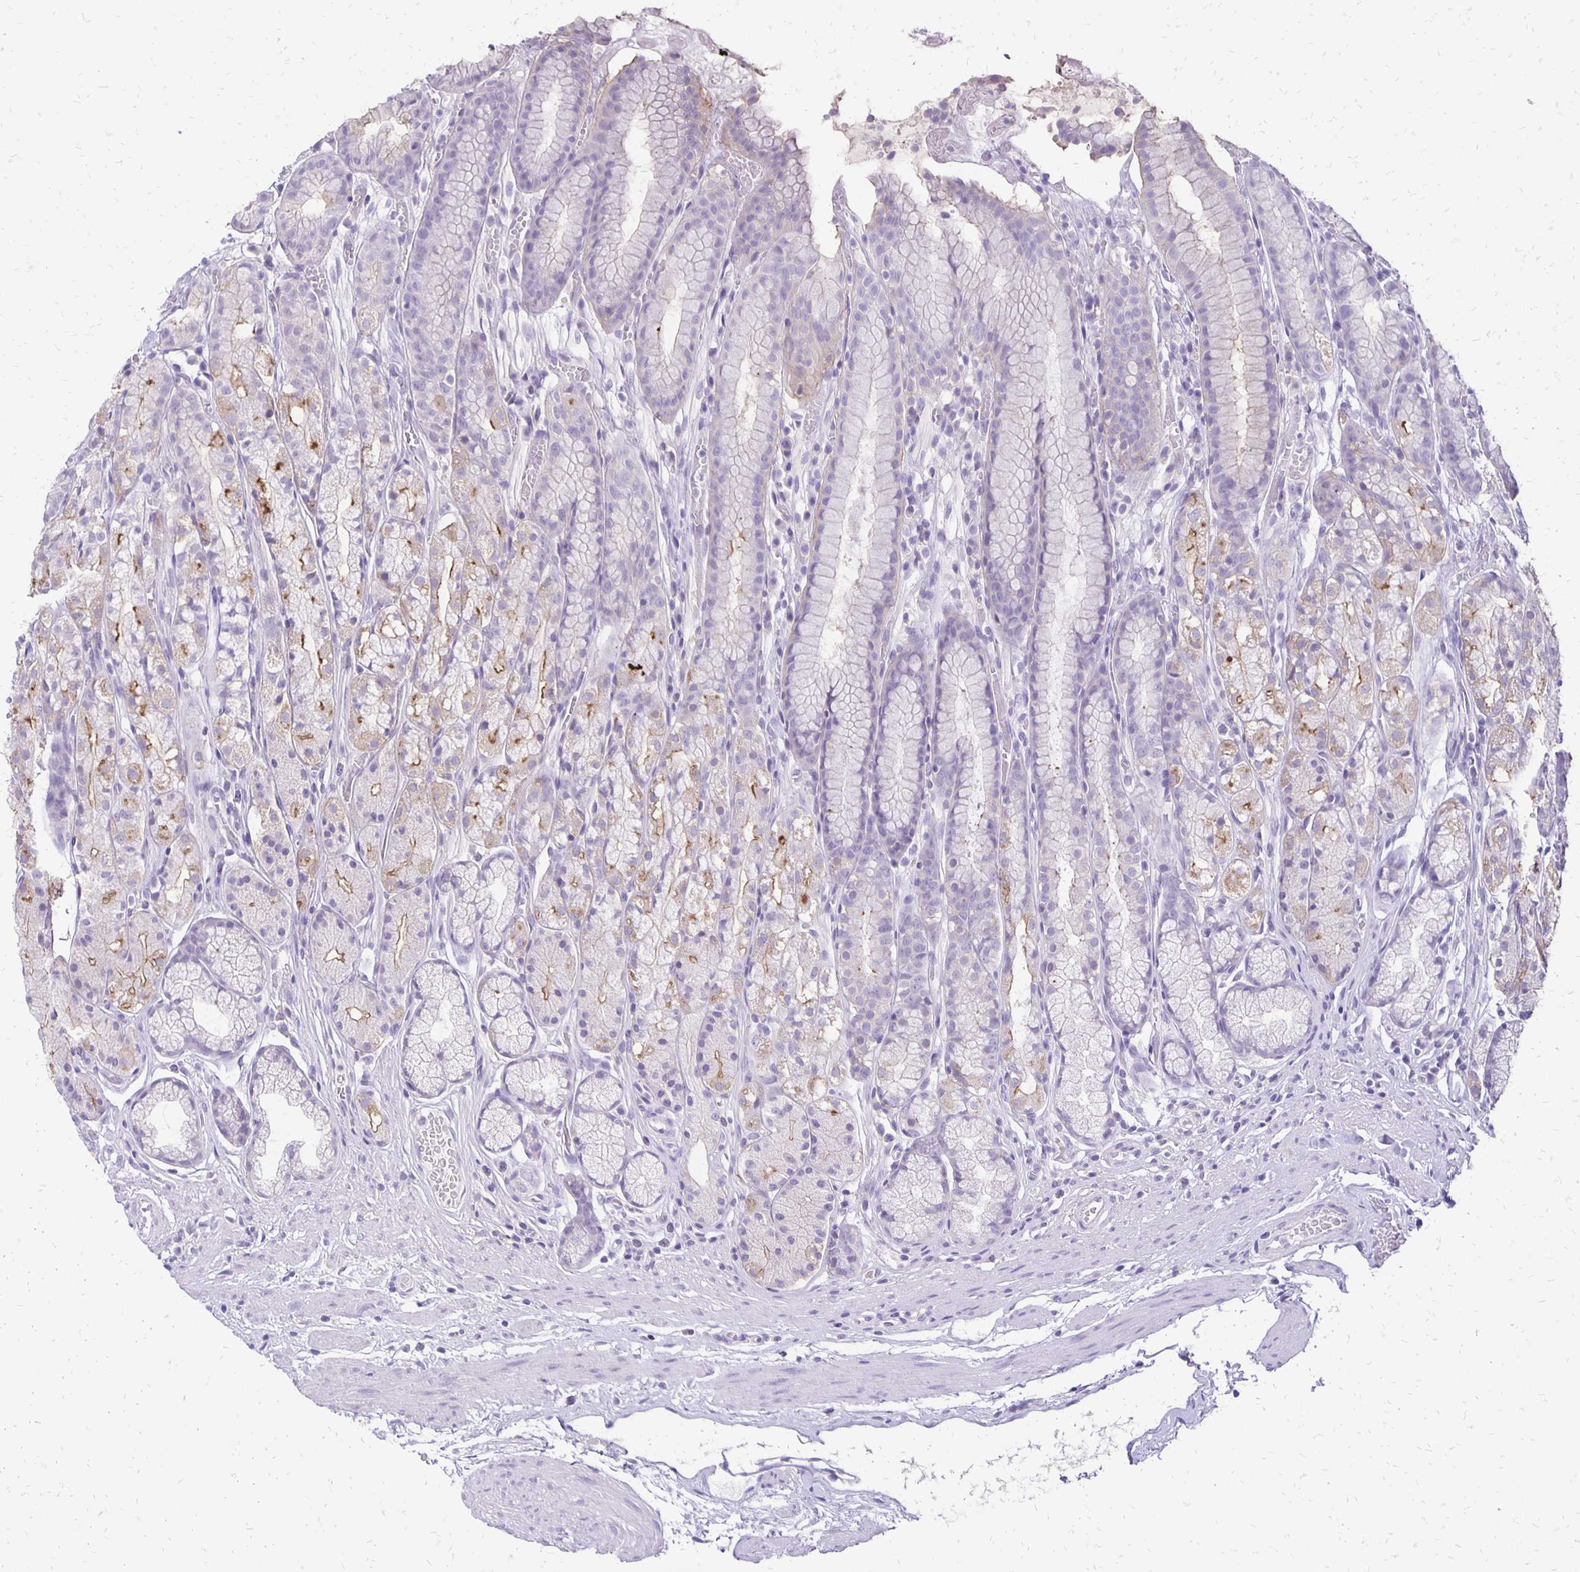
{"staining": {"intensity": "moderate", "quantity": "<25%", "location": "cytoplasmic/membranous"}, "tissue": "stomach", "cell_type": "Glandular cells", "image_type": "normal", "snomed": [{"axis": "morphology", "description": "Normal tissue, NOS"}, {"axis": "topography", "description": "Smooth muscle"}, {"axis": "topography", "description": "Stomach"}], "caption": "Immunohistochemistry histopathology image of unremarkable stomach stained for a protein (brown), which displays low levels of moderate cytoplasmic/membranous staining in about <25% of glandular cells.", "gene": "ANKRD45", "patient": {"sex": "male", "age": 70}}